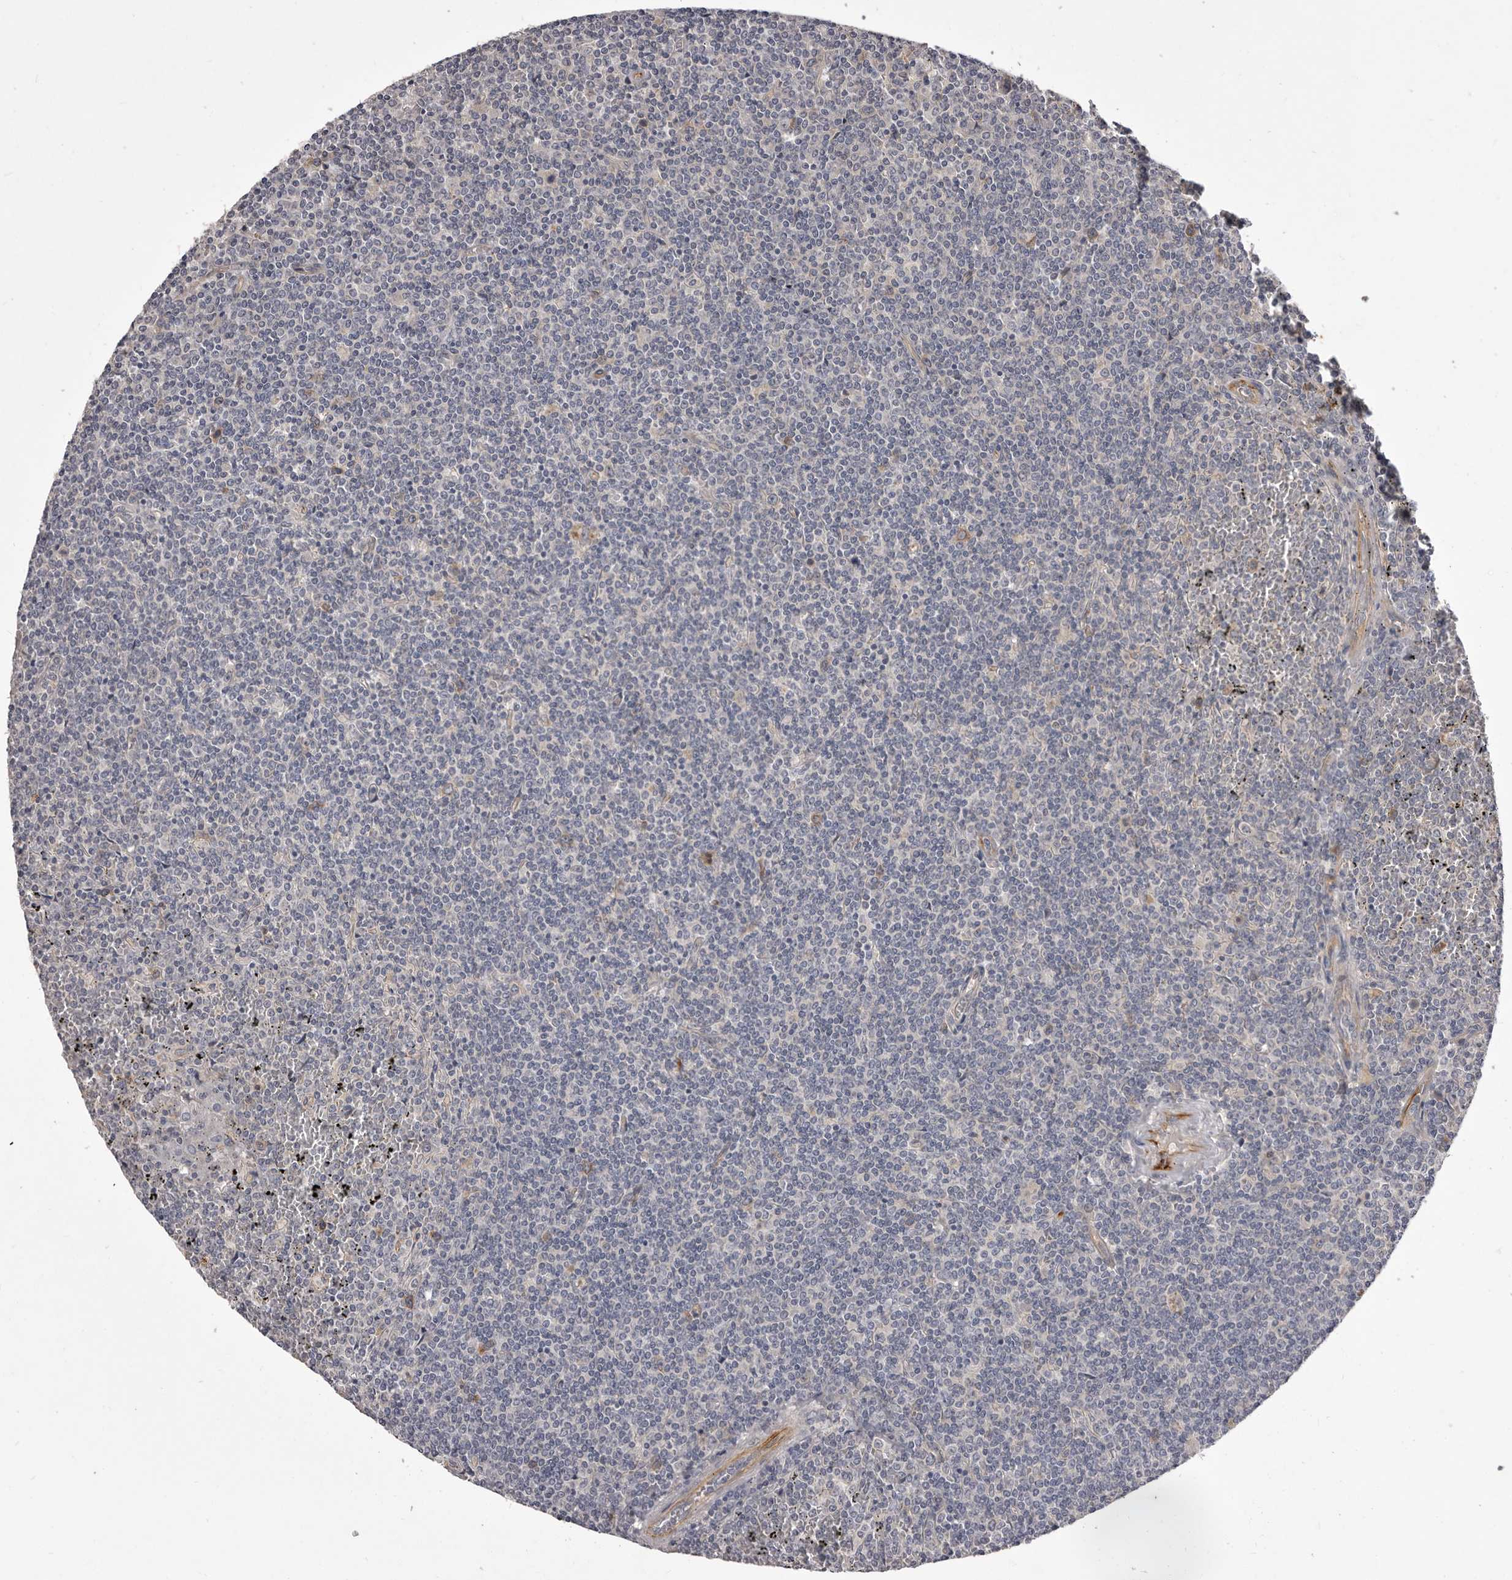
{"staining": {"intensity": "negative", "quantity": "none", "location": "none"}, "tissue": "lymphoma", "cell_type": "Tumor cells", "image_type": "cancer", "snomed": [{"axis": "morphology", "description": "Malignant lymphoma, non-Hodgkin's type, Low grade"}, {"axis": "topography", "description": "Spleen"}], "caption": "High magnification brightfield microscopy of lymphoma stained with DAB (brown) and counterstained with hematoxylin (blue): tumor cells show no significant positivity.", "gene": "PNRC1", "patient": {"sex": "female", "age": 19}}